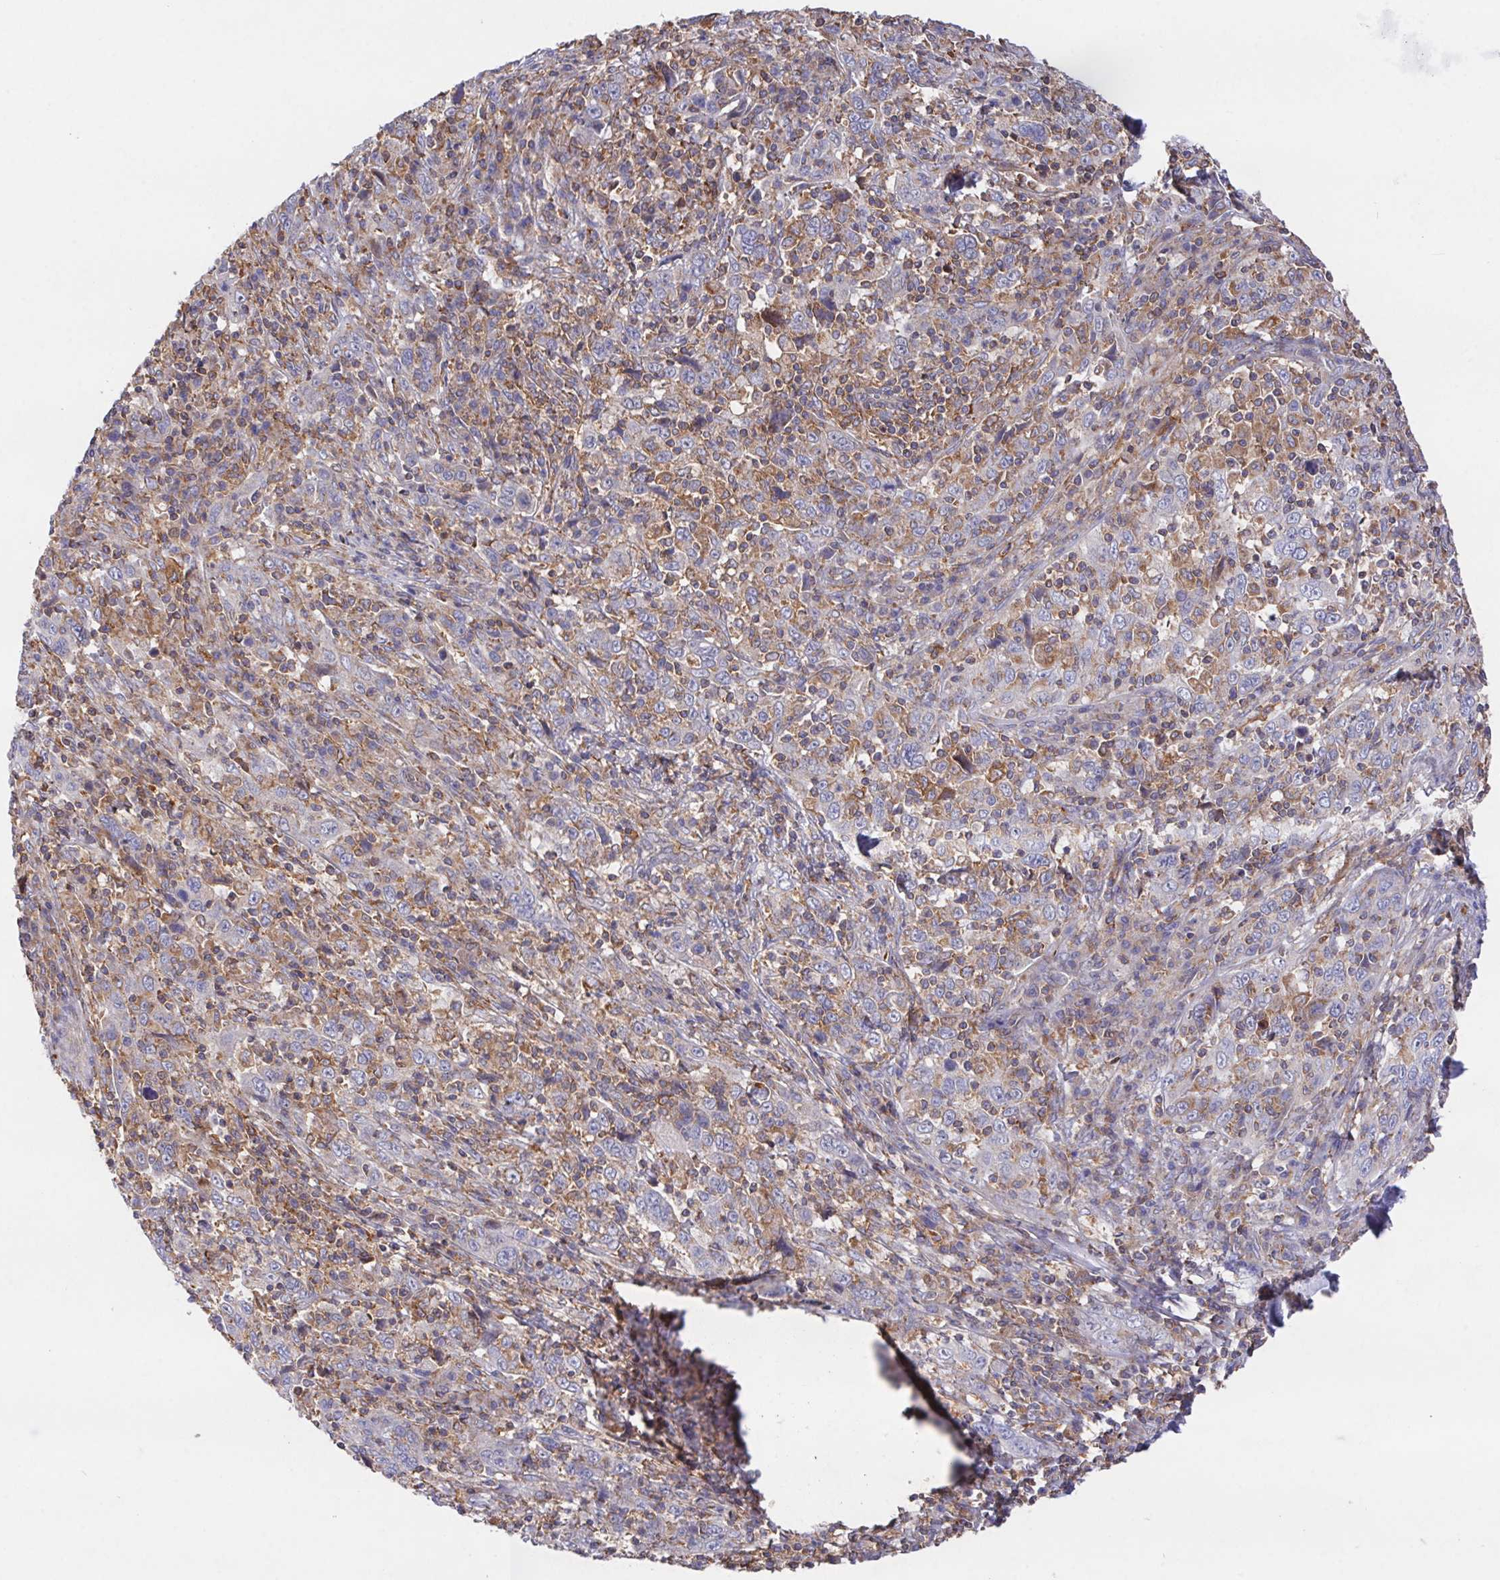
{"staining": {"intensity": "moderate", "quantity": "<25%", "location": "cytoplasmic/membranous"}, "tissue": "cervical cancer", "cell_type": "Tumor cells", "image_type": "cancer", "snomed": [{"axis": "morphology", "description": "Squamous cell carcinoma, NOS"}, {"axis": "topography", "description": "Cervix"}], "caption": "Human cervical cancer (squamous cell carcinoma) stained with a protein marker demonstrates moderate staining in tumor cells.", "gene": "FAM241A", "patient": {"sex": "female", "age": 46}}